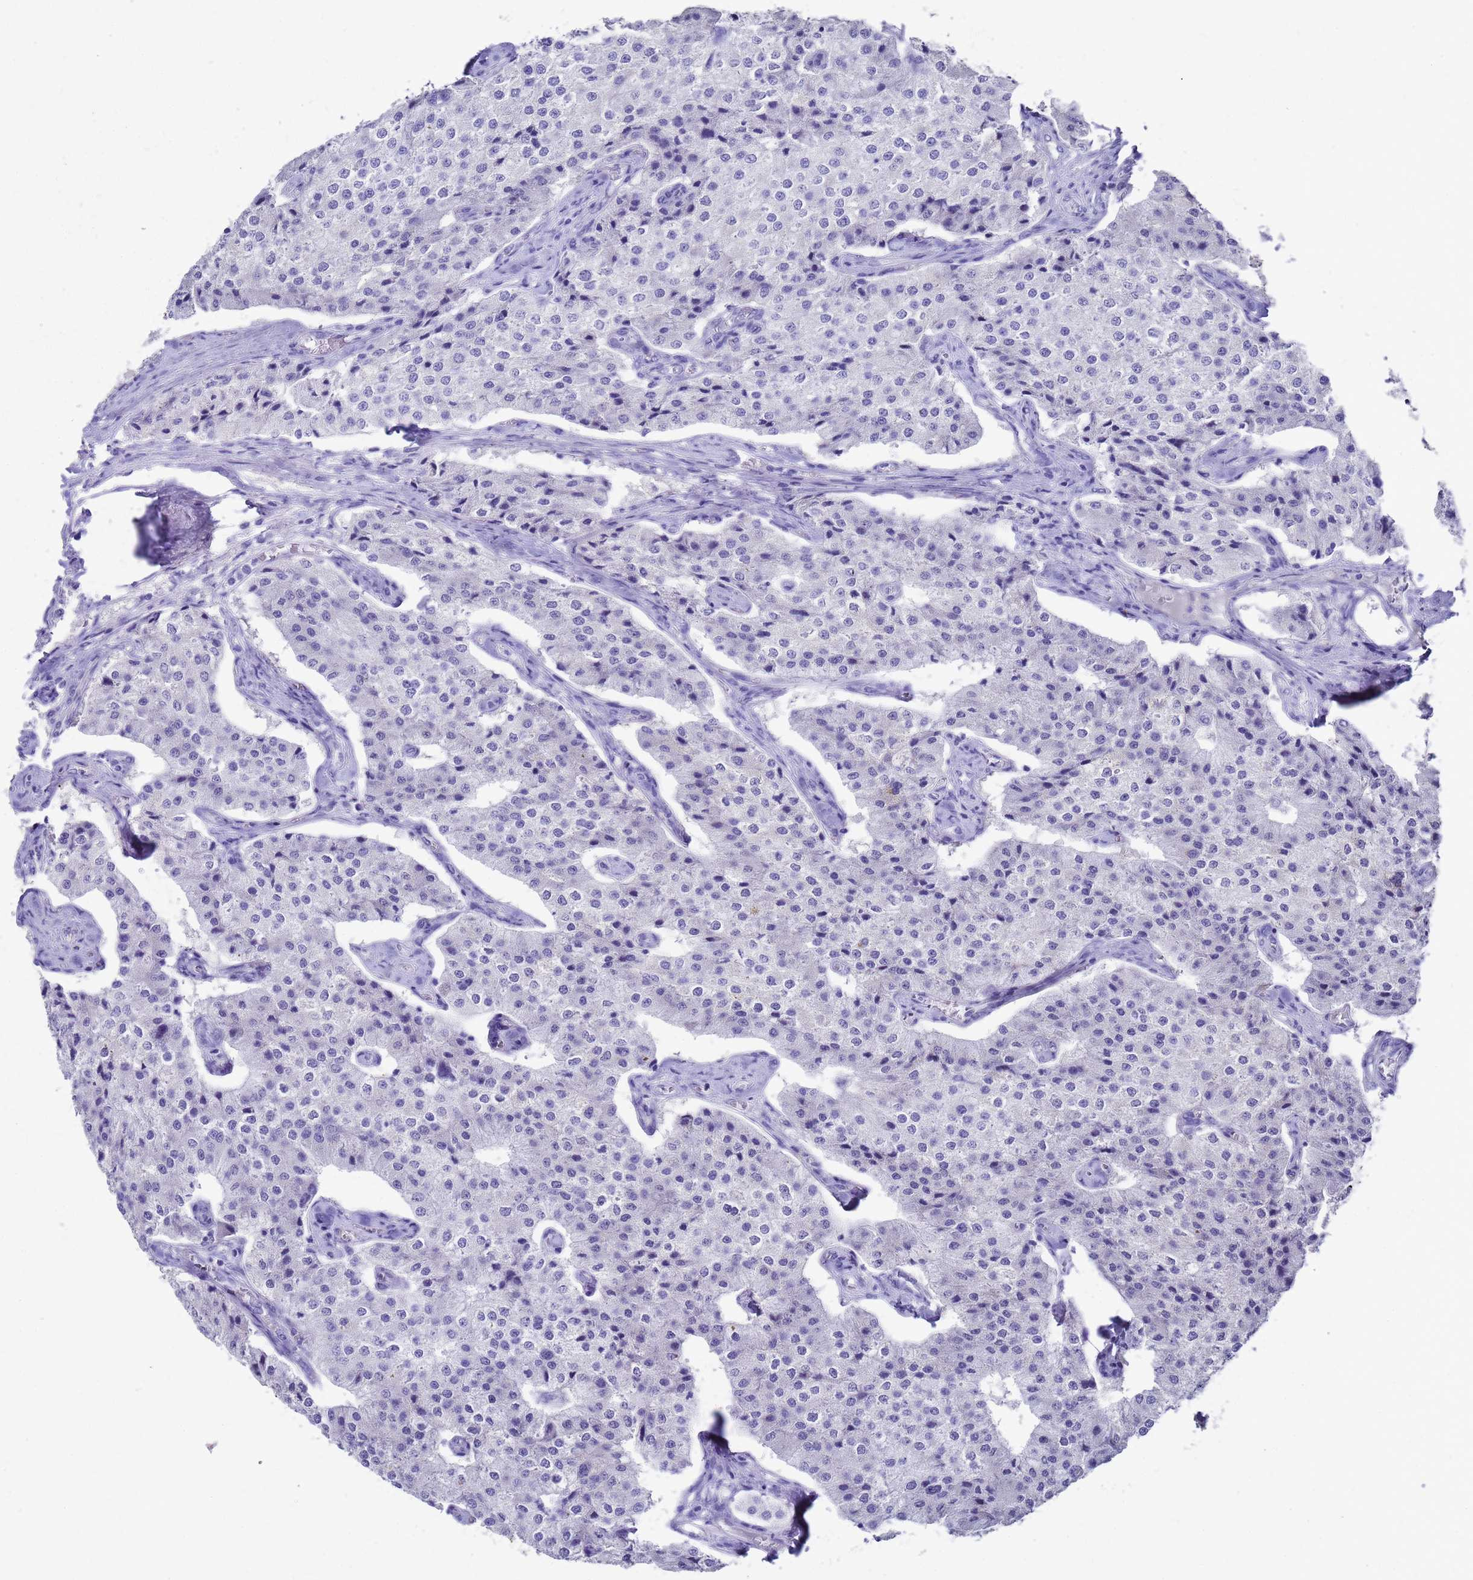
{"staining": {"intensity": "negative", "quantity": "none", "location": "none"}, "tissue": "carcinoid", "cell_type": "Tumor cells", "image_type": "cancer", "snomed": [{"axis": "morphology", "description": "Carcinoid, malignant, NOS"}, {"axis": "topography", "description": "Colon"}], "caption": "Immunohistochemistry photomicrograph of human carcinoid (malignant) stained for a protein (brown), which shows no positivity in tumor cells.", "gene": "MS4A13", "patient": {"sex": "female", "age": 52}}